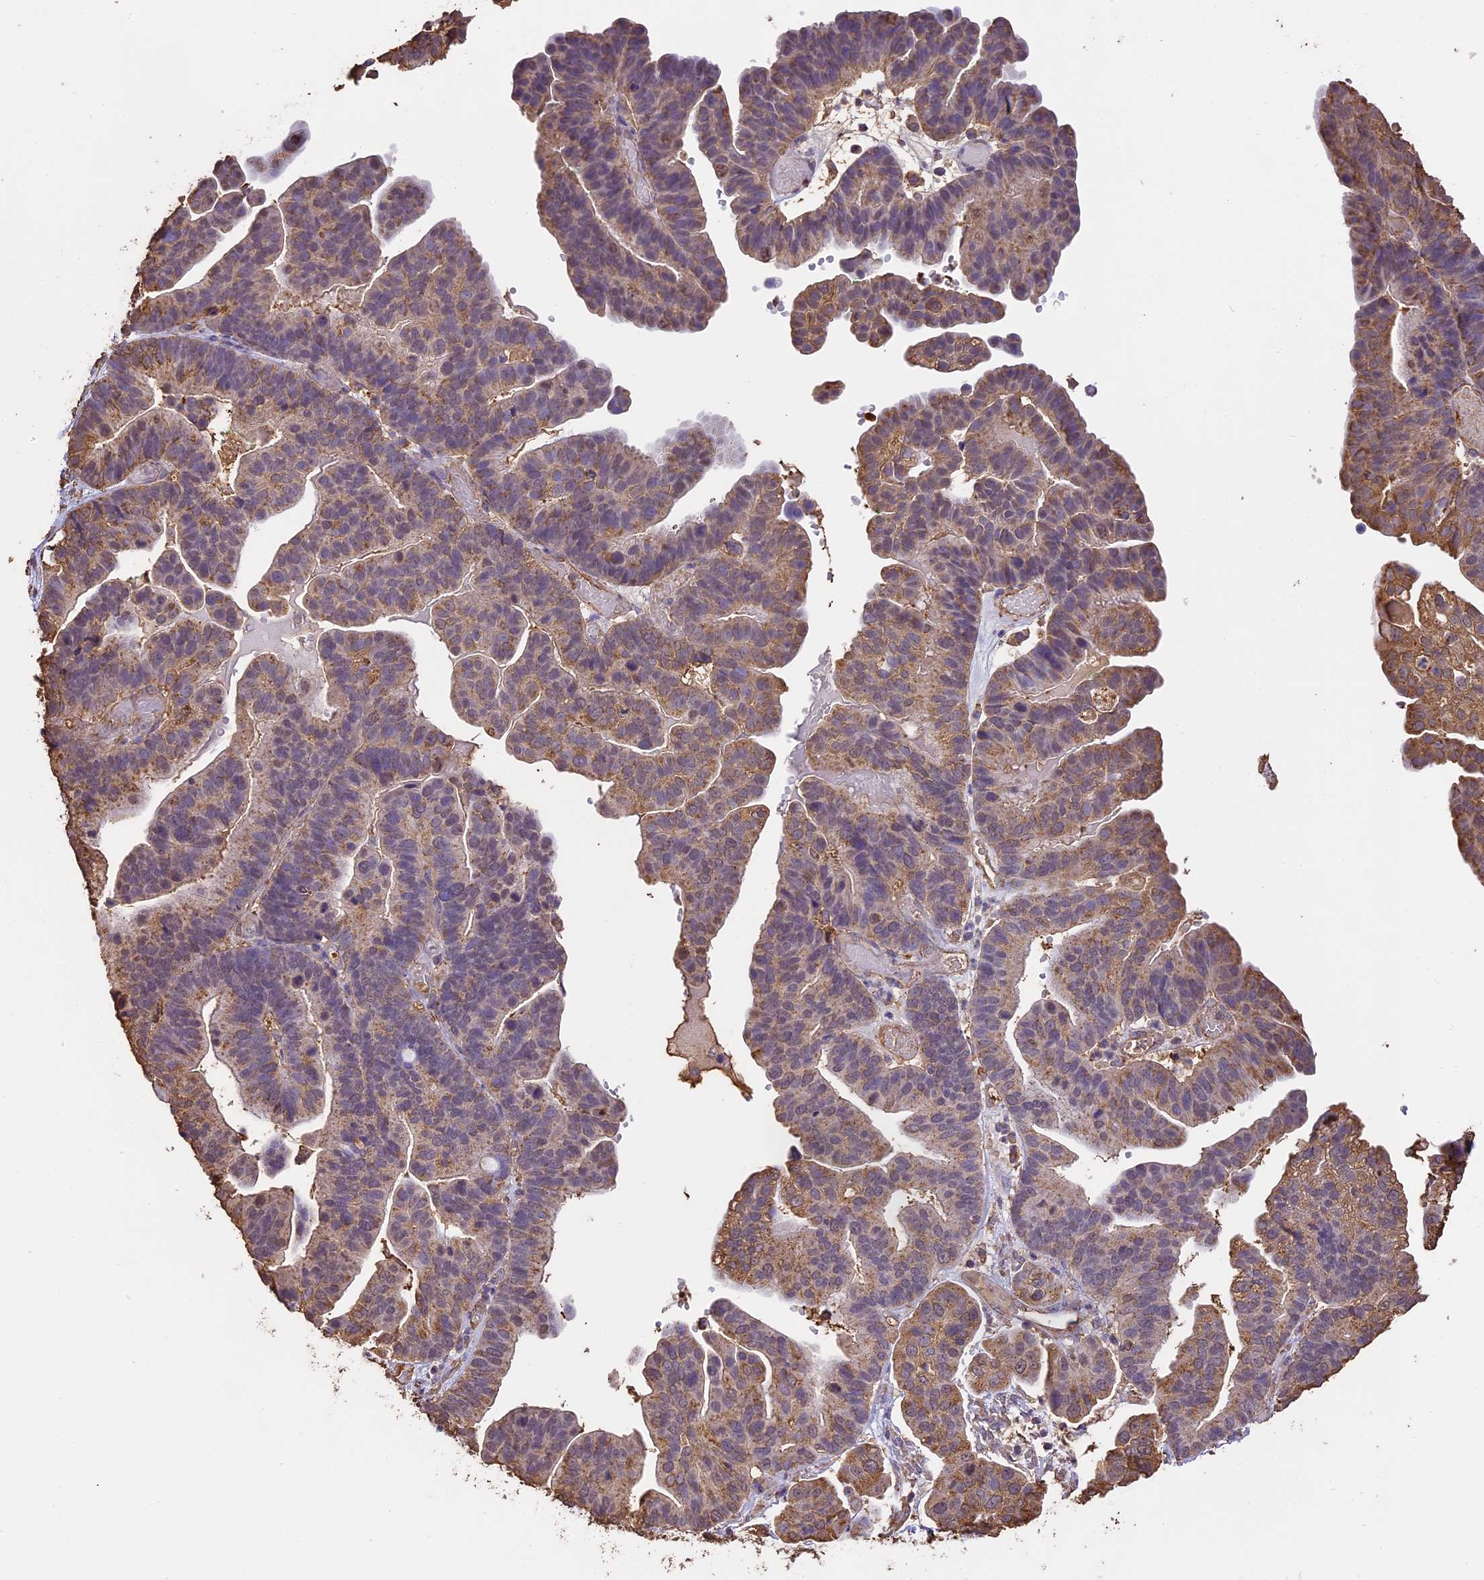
{"staining": {"intensity": "moderate", "quantity": "25%-75%", "location": "cytoplasmic/membranous"}, "tissue": "ovarian cancer", "cell_type": "Tumor cells", "image_type": "cancer", "snomed": [{"axis": "morphology", "description": "Cystadenocarcinoma, serous, NOS"}, {"axis": "topography", "description": "Ovary"}], "caption": "About 25%-75% of tumor cells in ovarian cancer (serous cystadenocarcinoma) reveal moderate cytoplasmic/membranous protein expression as visualized by brown immunohistochemical staining.", "gene": "ARHGAP19", "patient": {"sex": "female", "age": 56}}